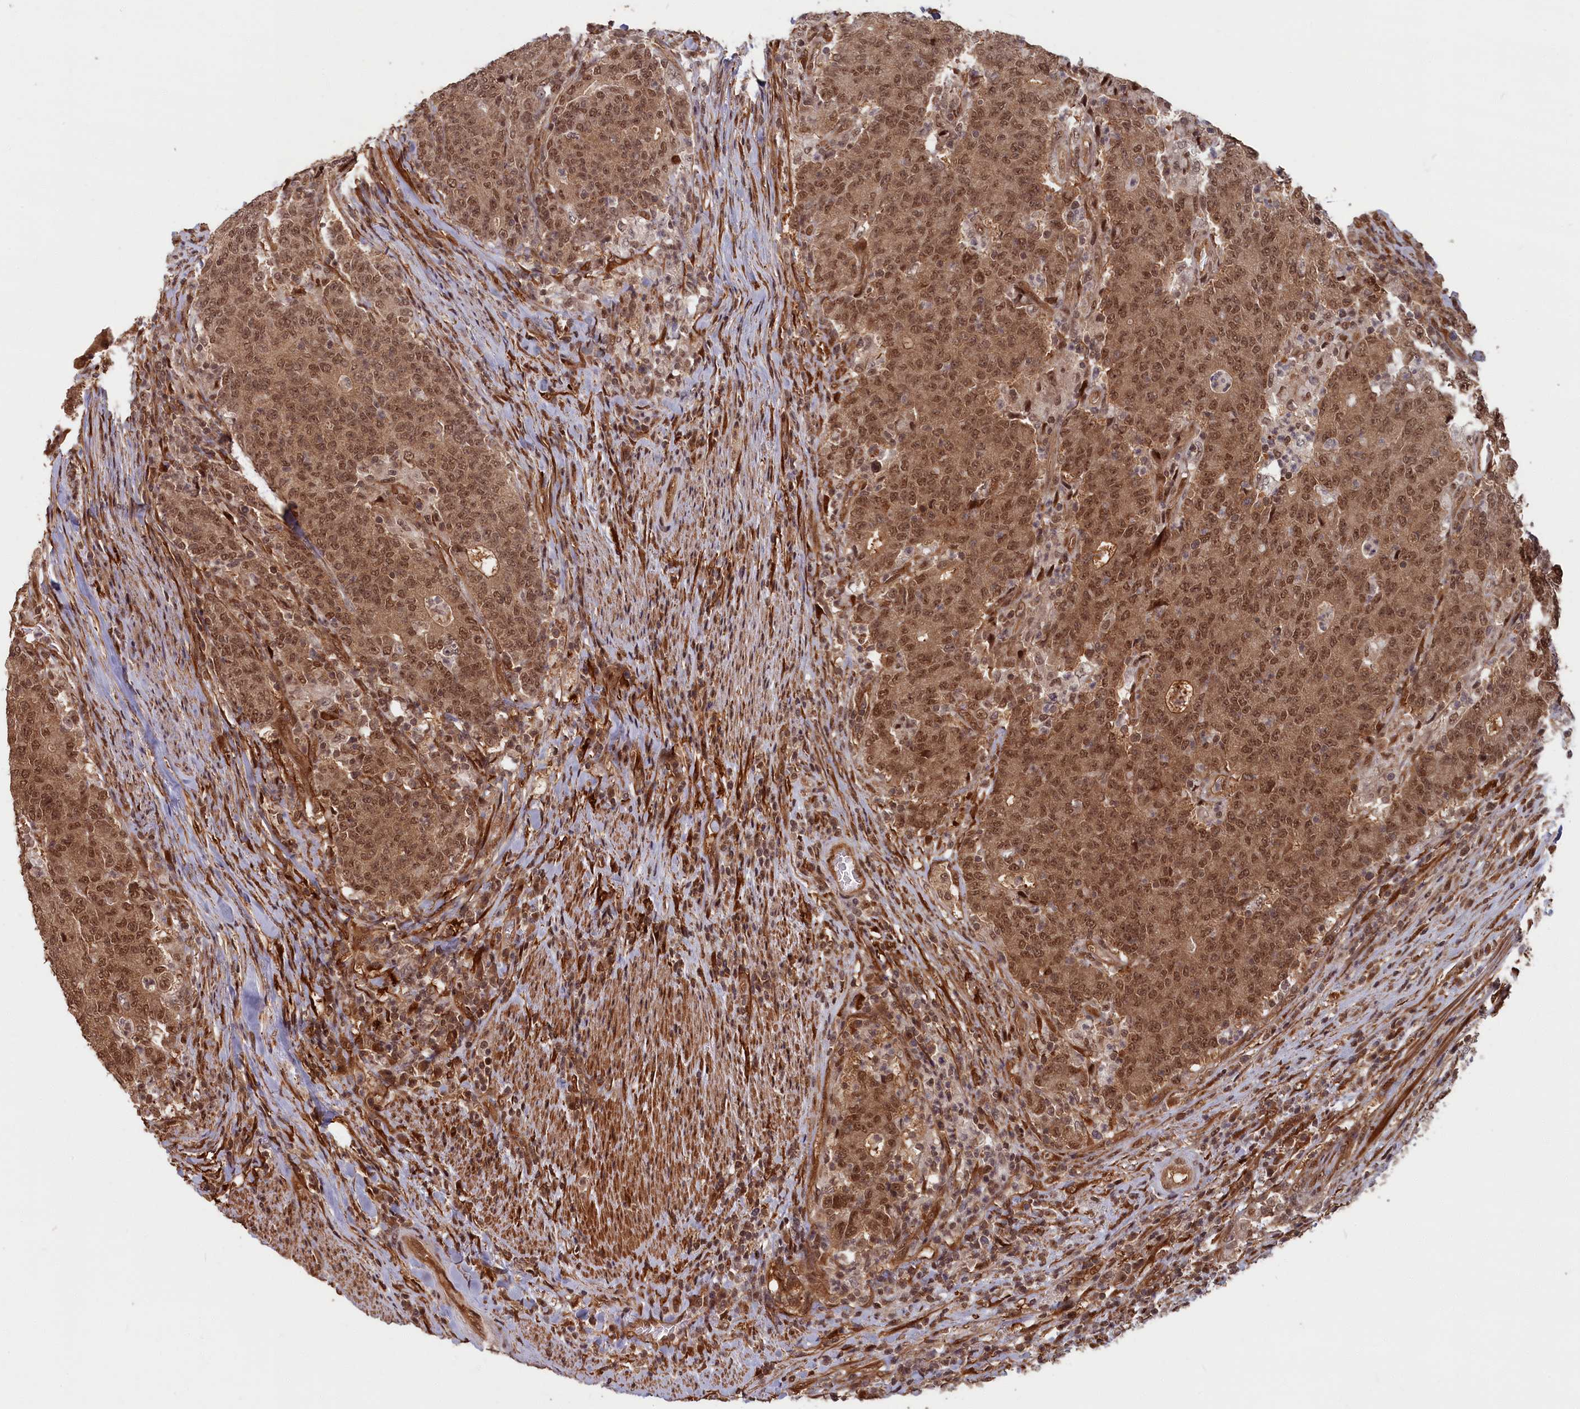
{"staining": {"intensity": "moderate", "quantity": ">75%", "location": "cytoplasmic/membranous,nuclear"}, "tissue": "colorectal cancer", "cell_type": "Tumor cells", "image_type": "cancer", "snomed": [{"axis": "morphology", "description": "Adenocarcinoma, NOS"}, {"axis": "topography", "description": "Colon"}], "caption": "Protein staining reveals moderate cytoplasmic/membranous and nuclear staining in approximately >75% of tumor cells in adenocarcinoma (colorectal).", "gene": "HIF3A", "patient": {"sex": "female", "age": 75}}